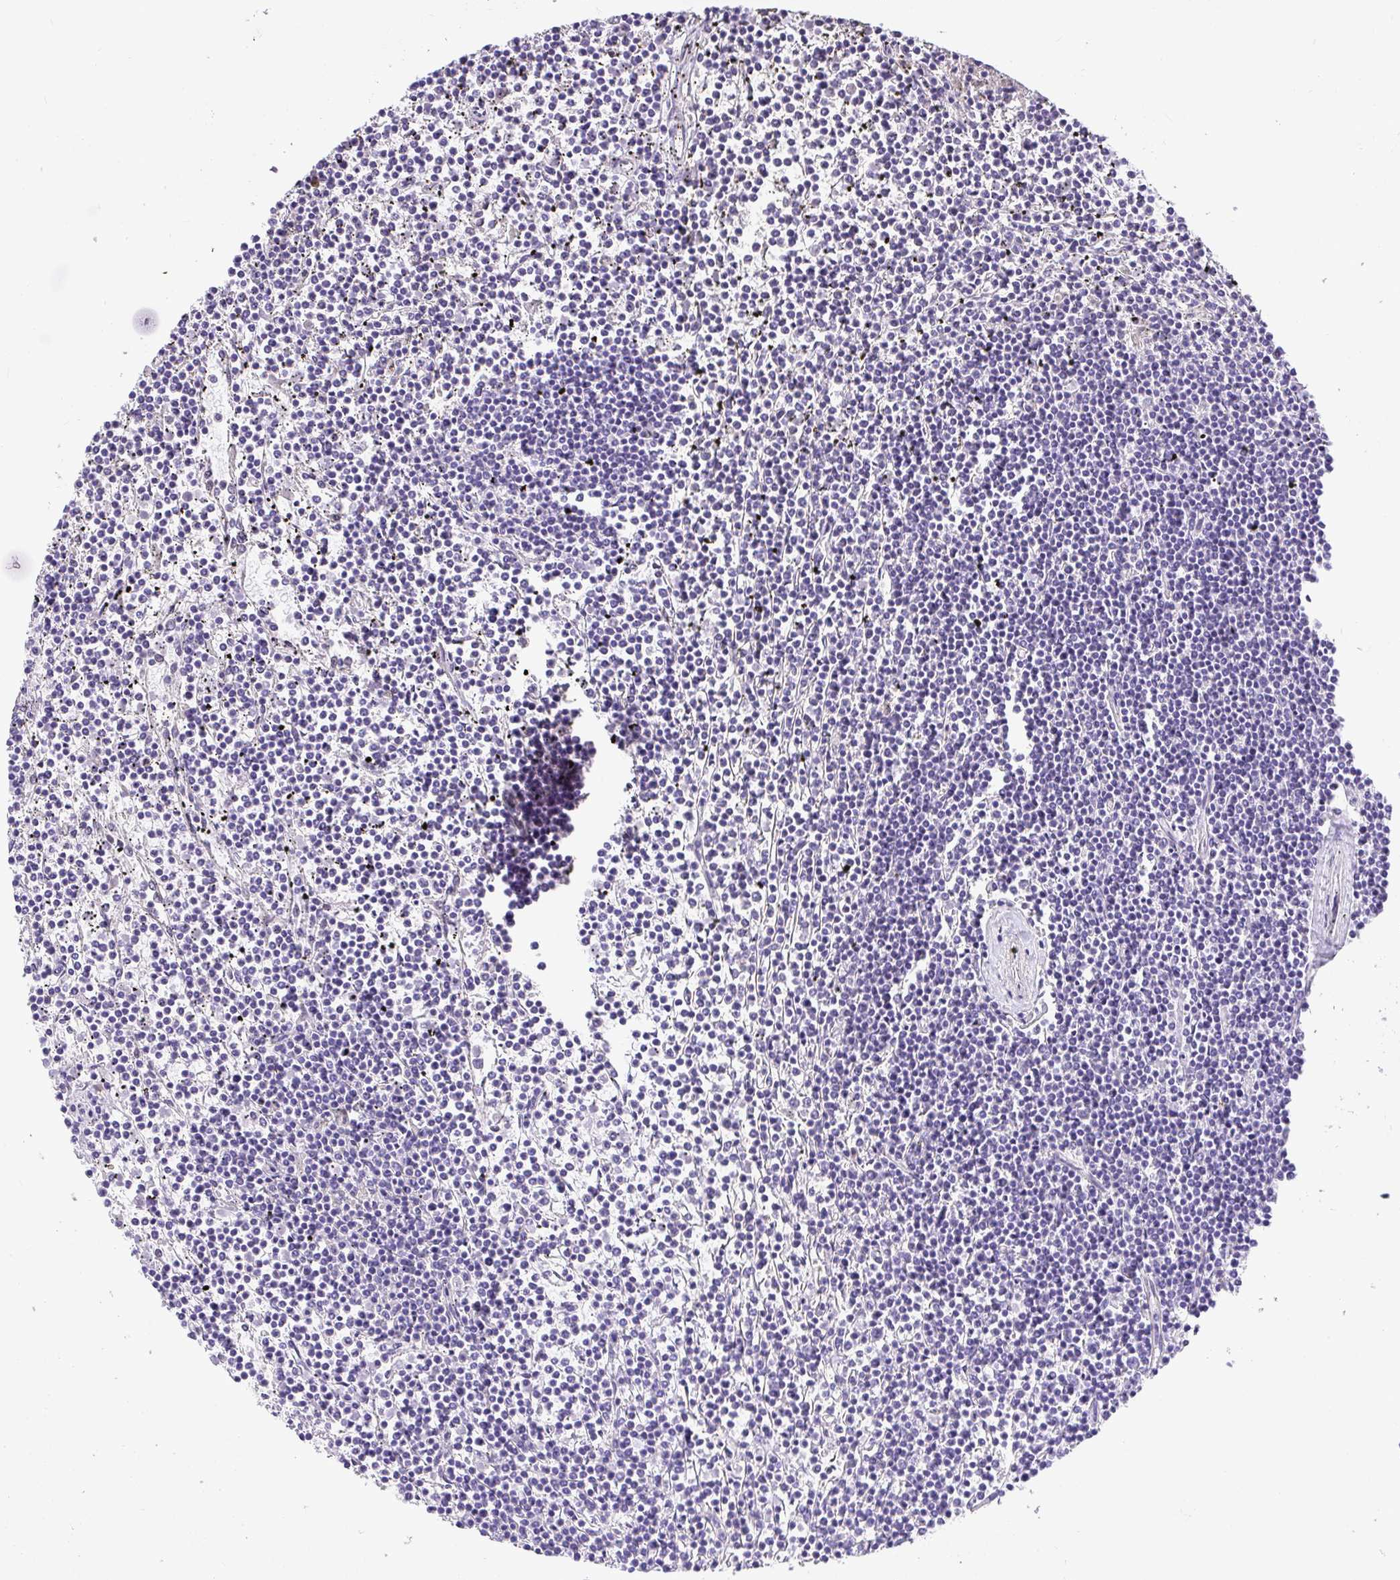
{"staining": {"intensity": "negative", "quantity": "none", "location": "none"}, "tissue": "lymphoma", "cell_type": "Tumor cells", "image_type": "cancer", "snomed": [{"axis": "morphology", "description": "Malignant lymphoma, non-Hodgkin's type, Low grade"}, {"axis": "topography", "description": "Spleen"}], "caption": "A high-resolution histopathology image shows immunohistochemistry (IHC) staining of malignant lymphoma, non-Hodgkin's type (low-grade), which demonstrates no significant positivity in tumor cells.", "gene": "ADRA2C", "patient": {"sex": "female", "age": 19}}